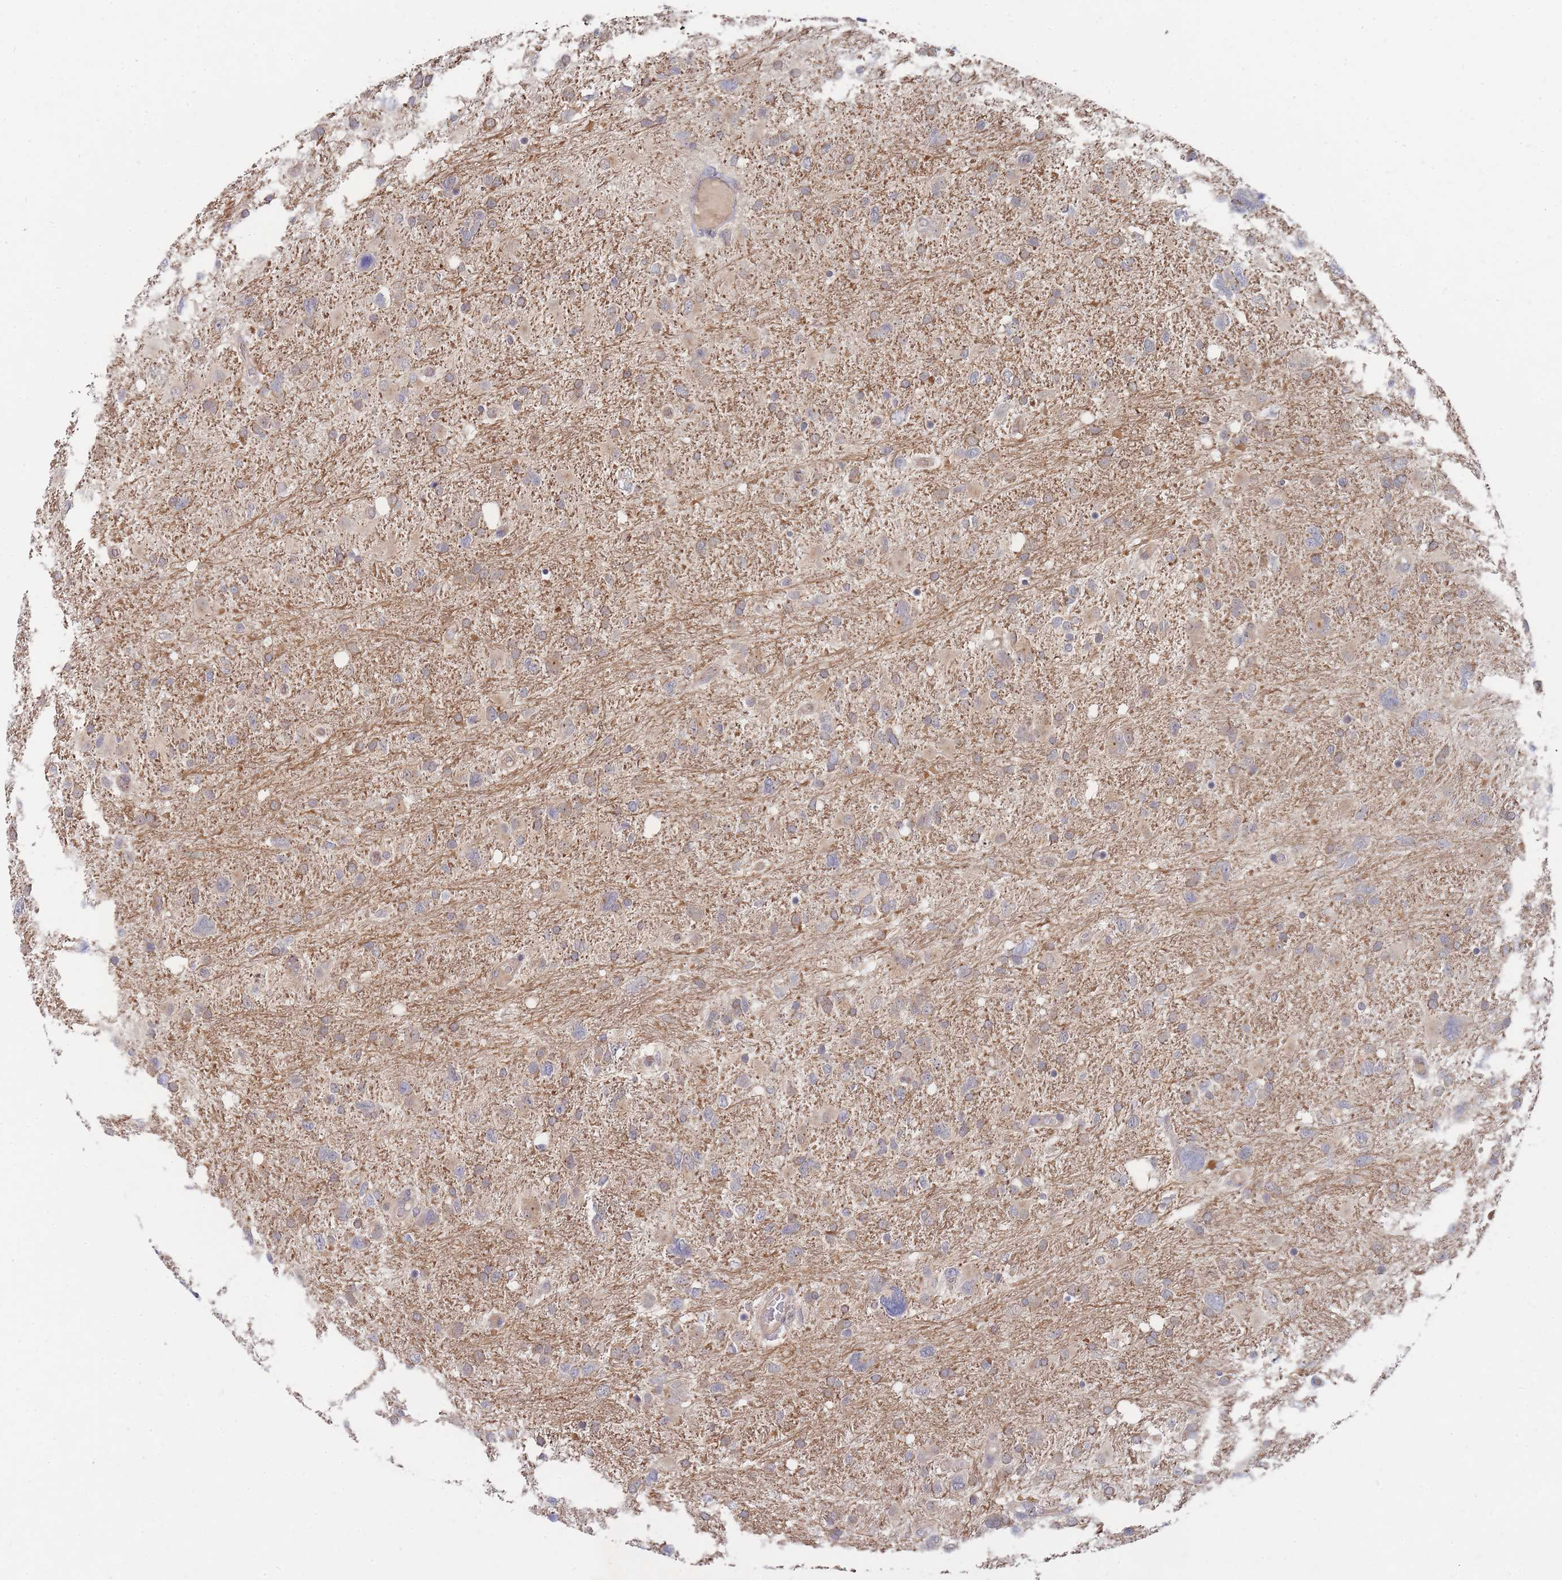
{"staining": {"intensity": "moderate", "quantity": ">75%", "location": "cytoplasmic/membranous"}, "tissue": "glioma", "cell_type": "Tumor cells", "image_type": "cancer", "snomed": [{"axis": "morphology", "description": "Glioma, malignant, High grade"}, {"axis": "topography", "description": "Brain"}], "caption": "Malignant glioma (high-grade) stained for a protein shows moderate cytoplasmic/membranous positivity in tumor cells. Nuclei are stained in blue.", "gene": "SLC35F5", "patient": {"sex": "male", "age": 61}}